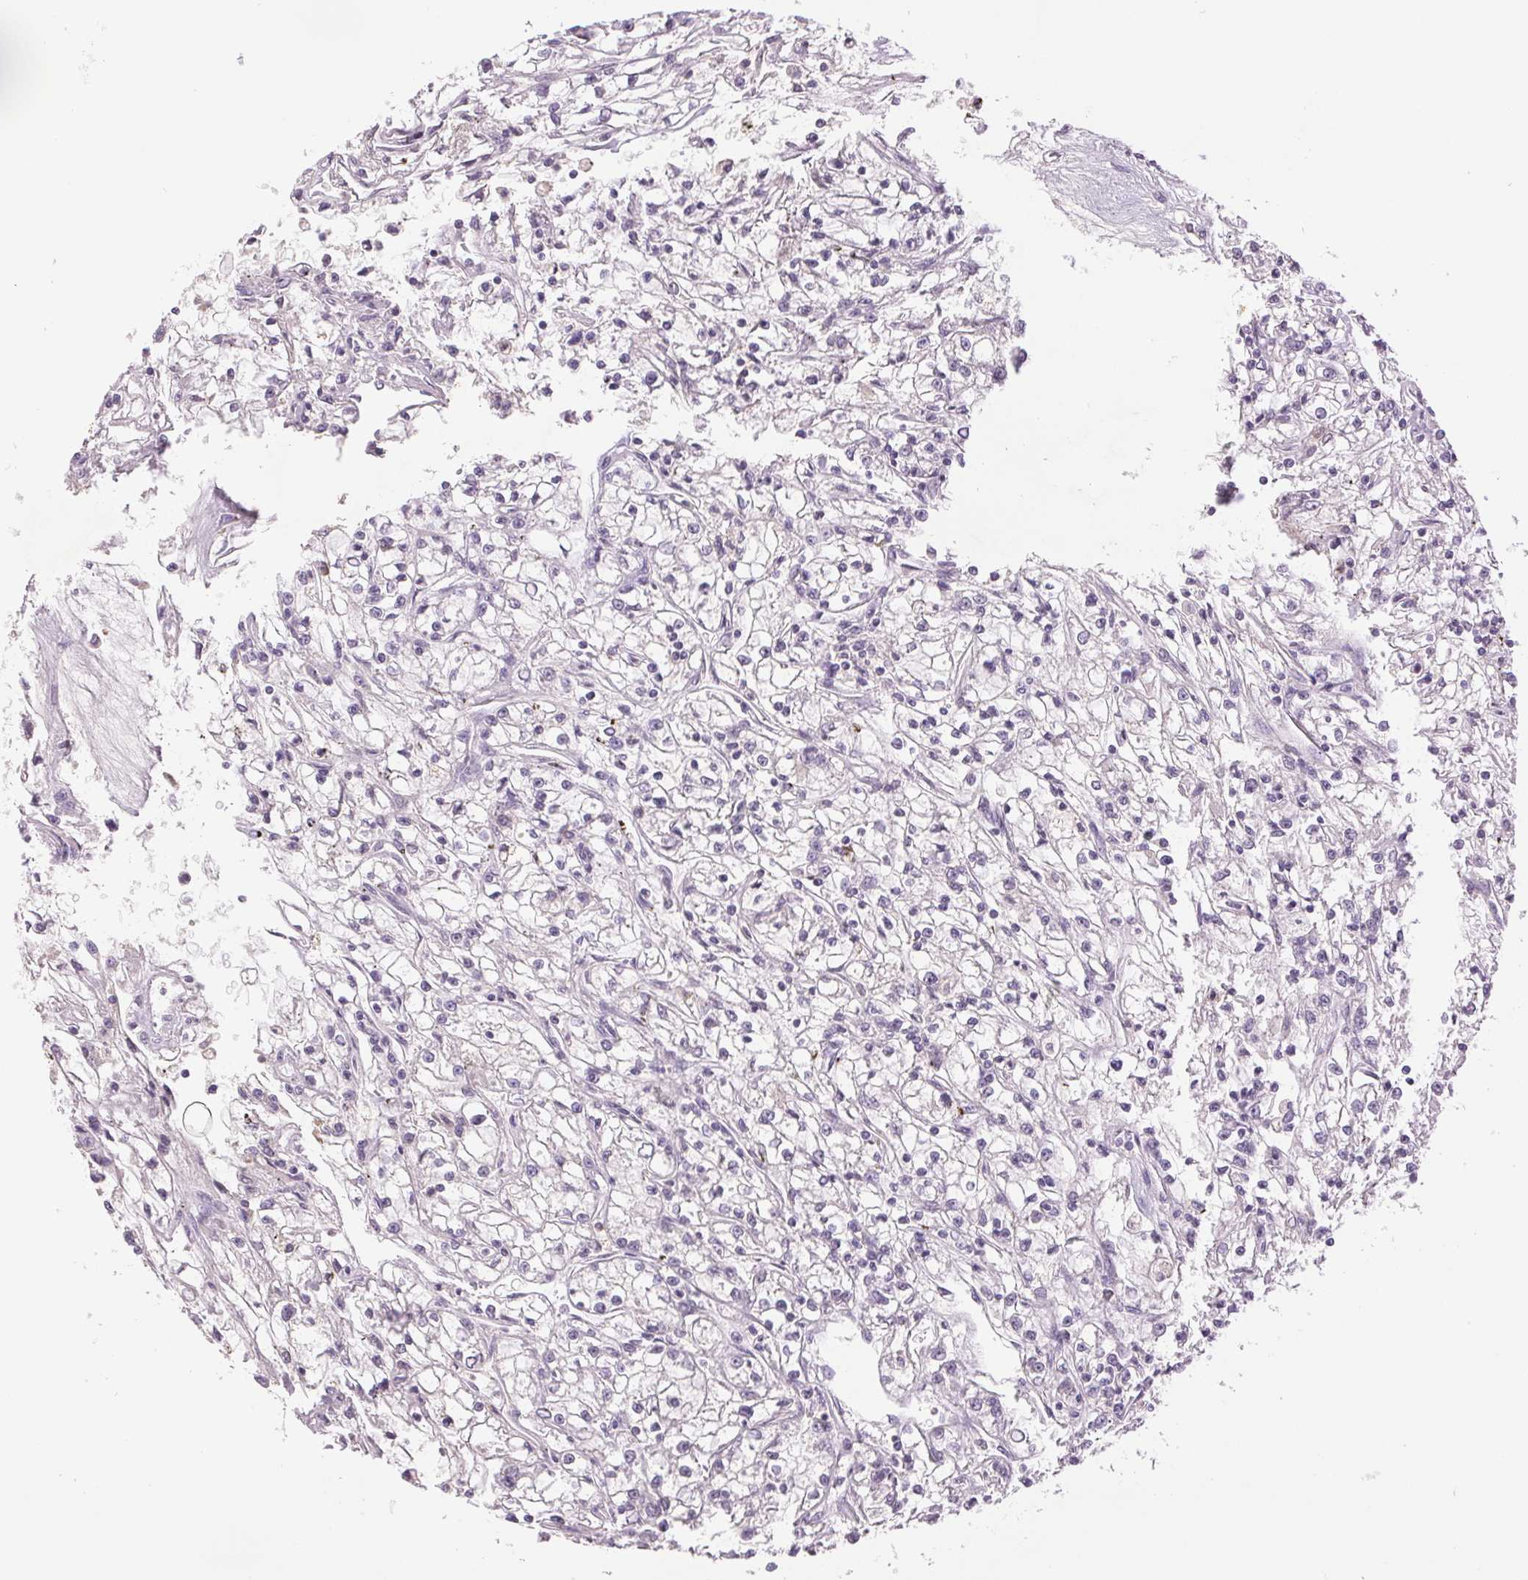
{"staining": {"intensity": "negative", "quantity": "none", "location": "none"}, "tissue": "renal cancer", "cell_type": "Tumor cells", "image_type": "cancer", "snomed": [{"axis": "morphology", "description": "Adenocarcinoma, NOS"}, {"axis": "topography", "description": "Kidney"}], "caption": "IHC micrograph of adenocarcinoma (renal) stained for a protein (brown), which shows no staining in tumor cells.", "gene": "FXYD4", "patient": {"sex": "female", "age": 59}}